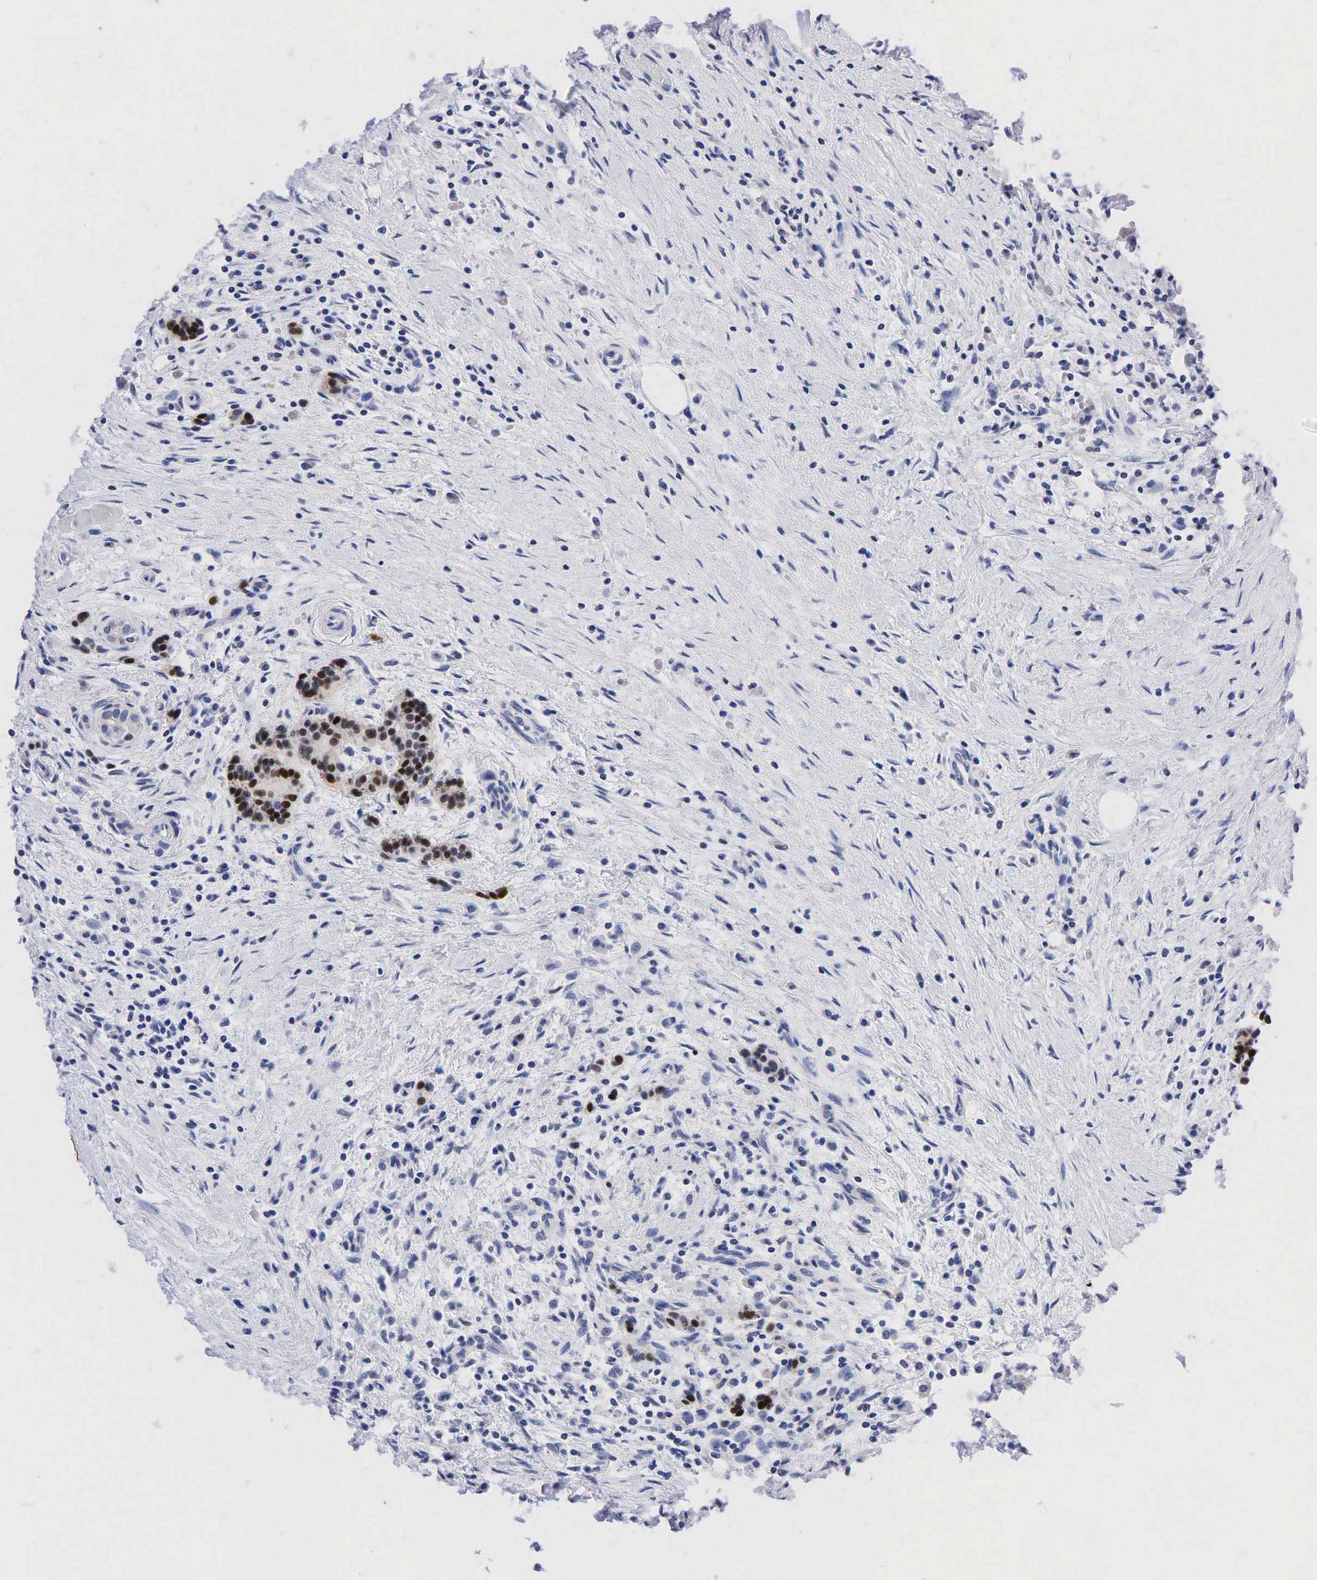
{"staining": {"intensity": "moderate", "quantity": "<25%", "location": "nuclear"}, "tissue": "pancreas", "cell_type": "Exocrine glandular cells", "image_type": "normal", "snomed": [{"axis": "morphology", "description": "Normal tissue, NOS"}, {"axis": "topography", "description": "Pancreas"}], "caption": "A low amount of moderate nuclear positivity is seen in approximately <25% of exocrine glandular cells in normal pancreas. (Brightfield microscopy of DAB IHC at high magnification).", "gene": "PGR", "patient": {"sex": "male", "age": 73}}